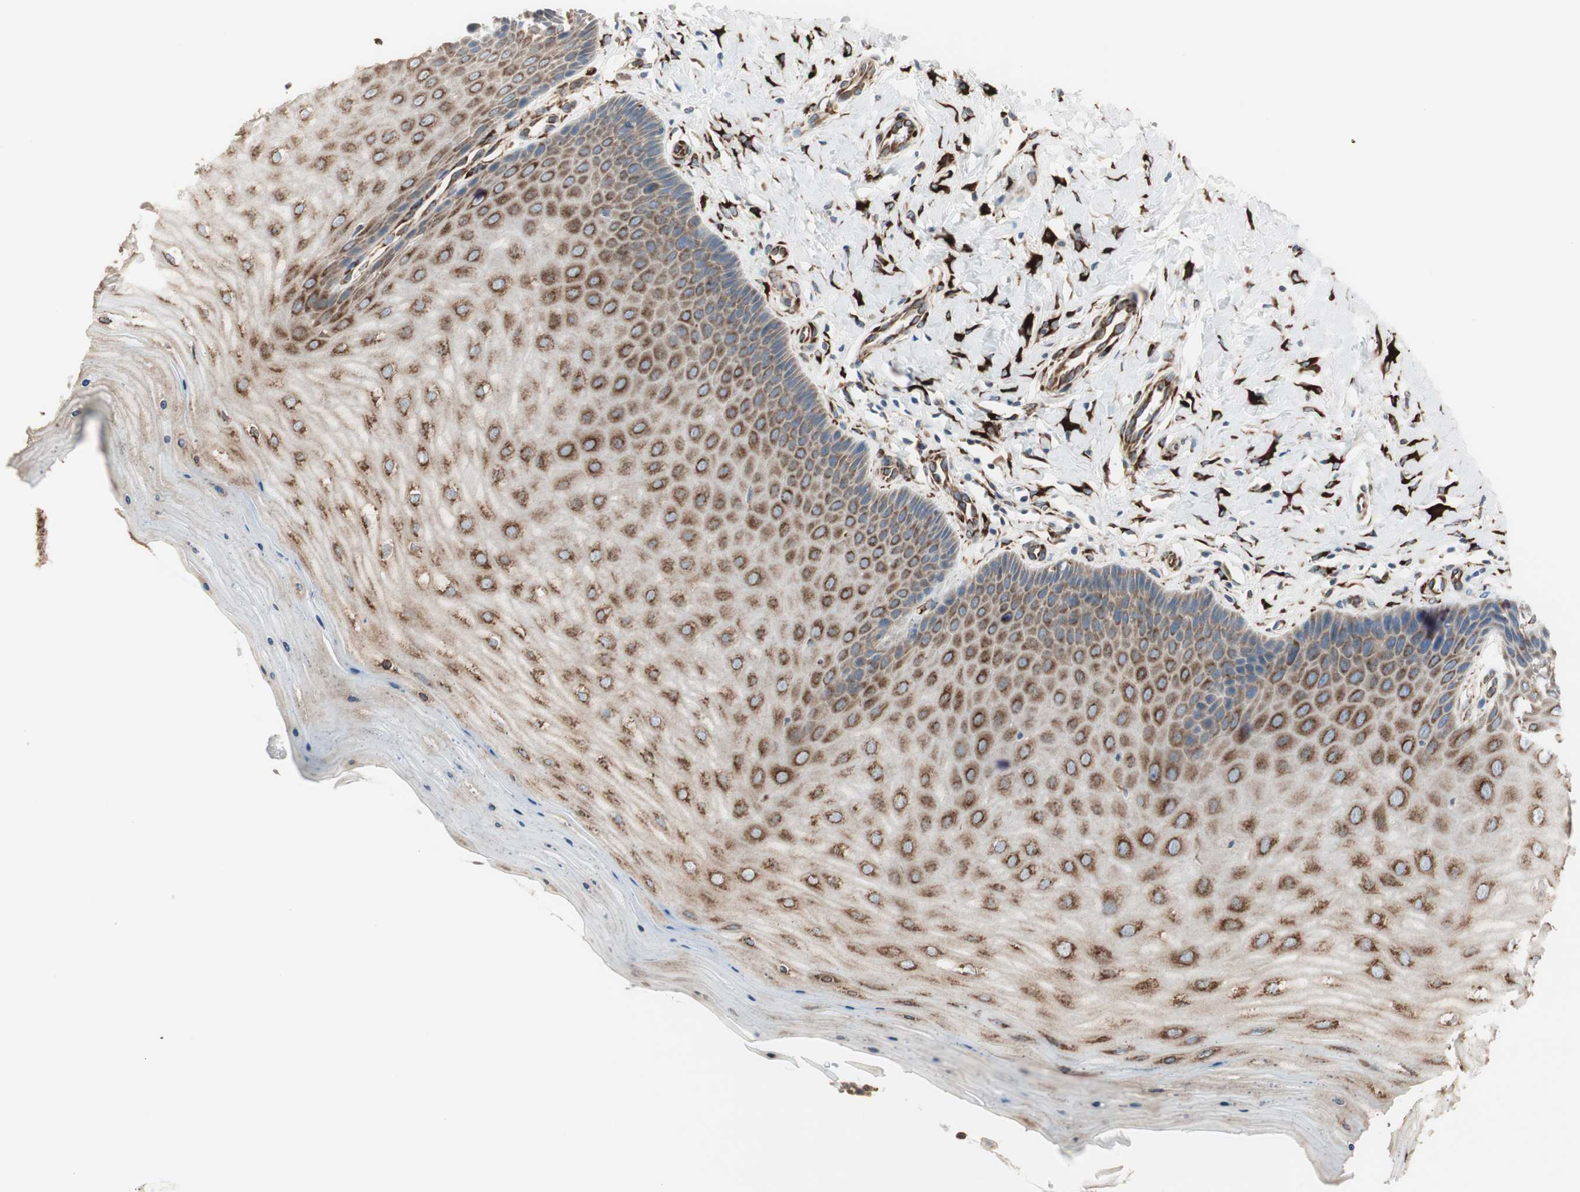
{"staining": {"intensity": "strong", "quantity": ">75%", "location": "cytoplasmic/membranous"}, "tissue": "cervix", "cell_type": "Glandular cells", "image_type": "normal", "snomed": [{"axis": "morphology", "description": "Normal tissue, NOS"}, {"axis": "topography", "description": "Cervix"}], "caption": "This histopathology image shows unremarkable cervix stained with immunohistochemistry (IHC) to label a protein in brown. The cytoplasmic/membranous of glandular cells show strong positivity for the protein. Nuclei are counter-stained blue.", "gene": "RRBP1", "patient": {"sex": "female", "age": 55}}